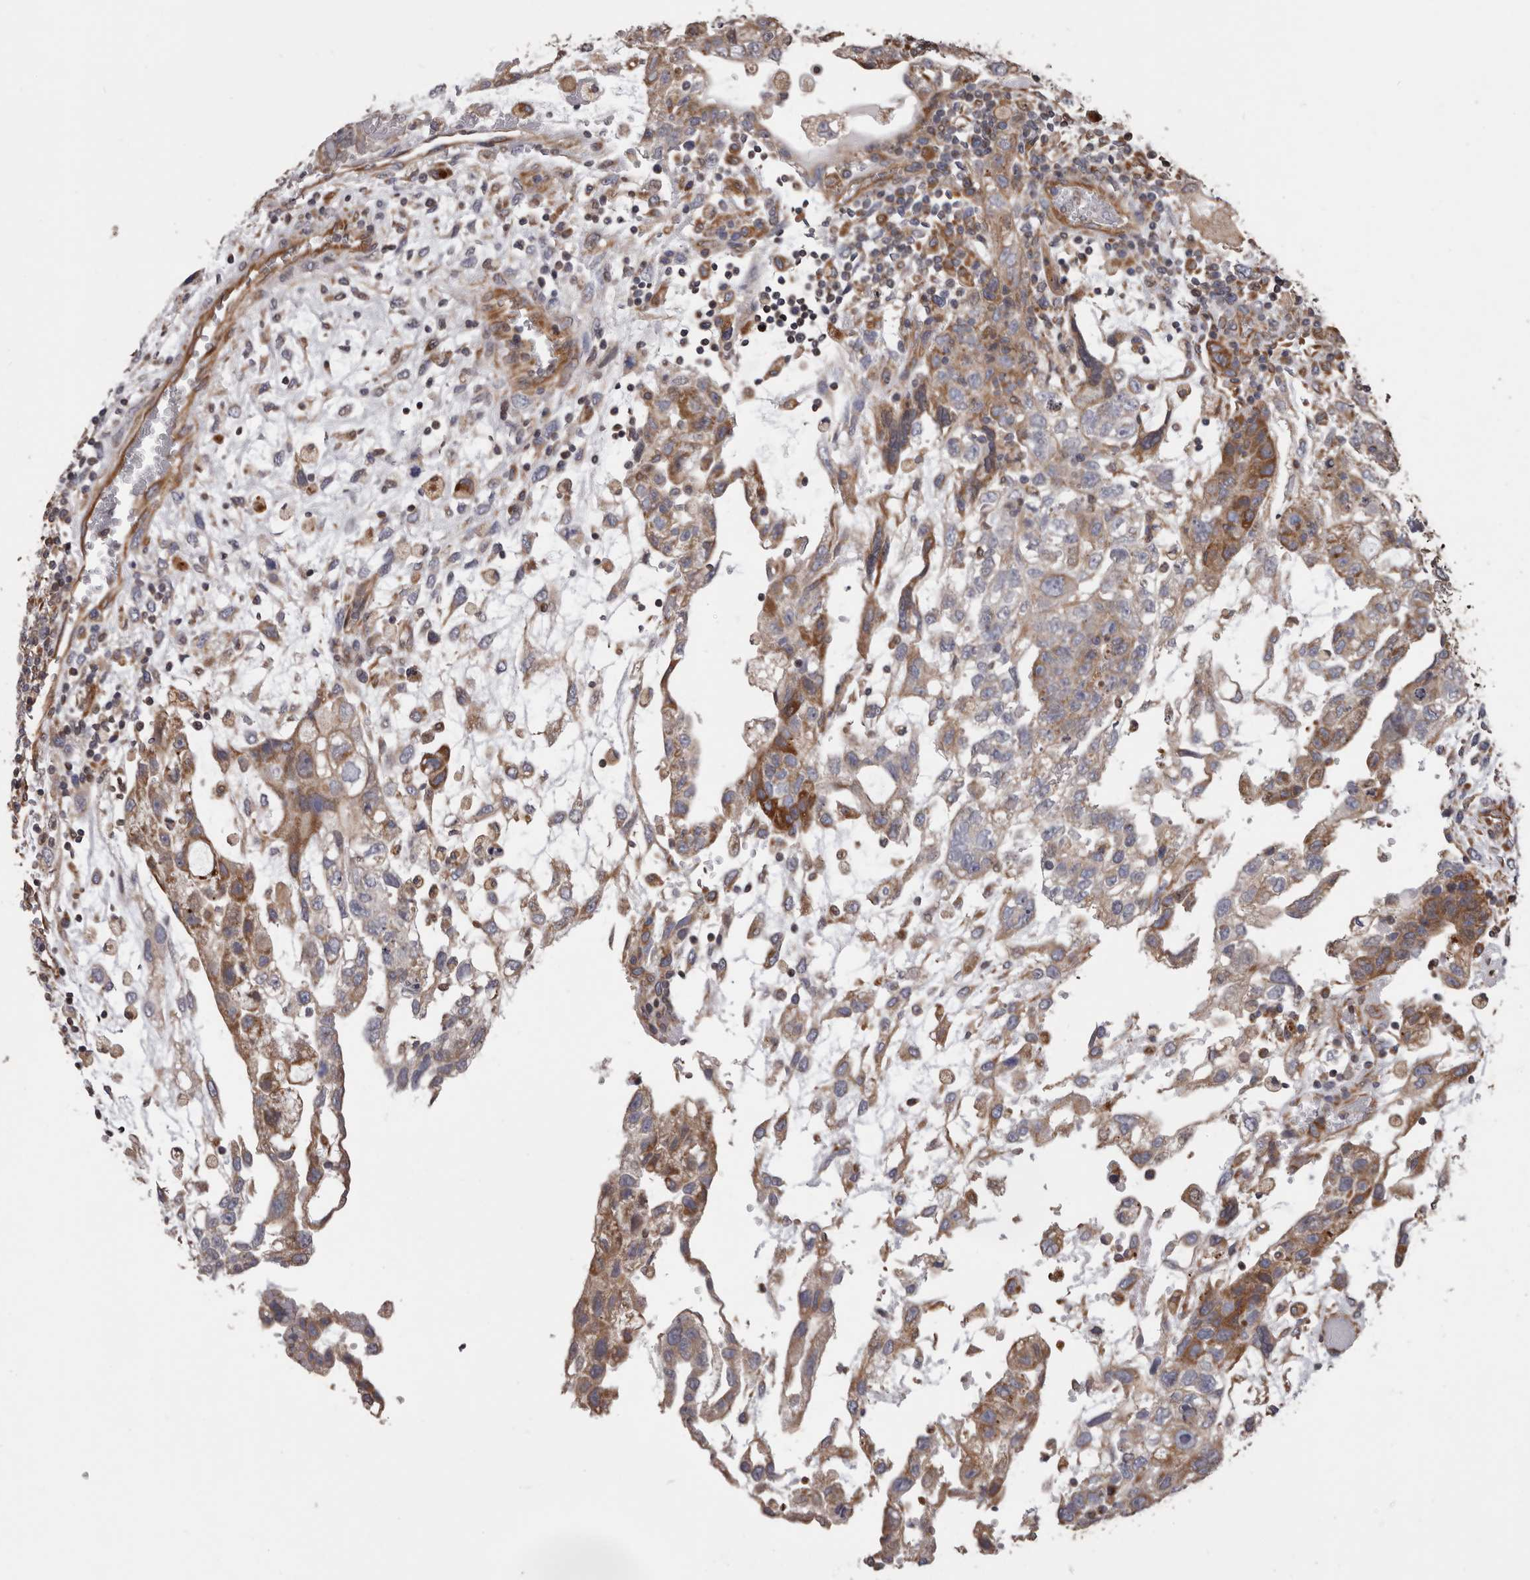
{"staining": {"intensity": "moderate", "quantity": ">75%", "location": "cytoplasmic/membranous"}, "tissue": "testis cancer", "cell_type": "Tumor cells", "image_type": "cancer", "snomed": [{"axis": "morphology", "description": "Carcinoma, Embryonal, NOS"}, {"axis": "topography", "description": "Testis"}], "caption": "This image displays testis embryonal carcinoma stained with IHC to label a protein in brown. The cytoplasmic/membranous of tumor cells show moderate positivity for the protein. Nuclei are counter-stained blue.", "gene": "CEP104", "patient": {"sex": "male", "age": 36}}